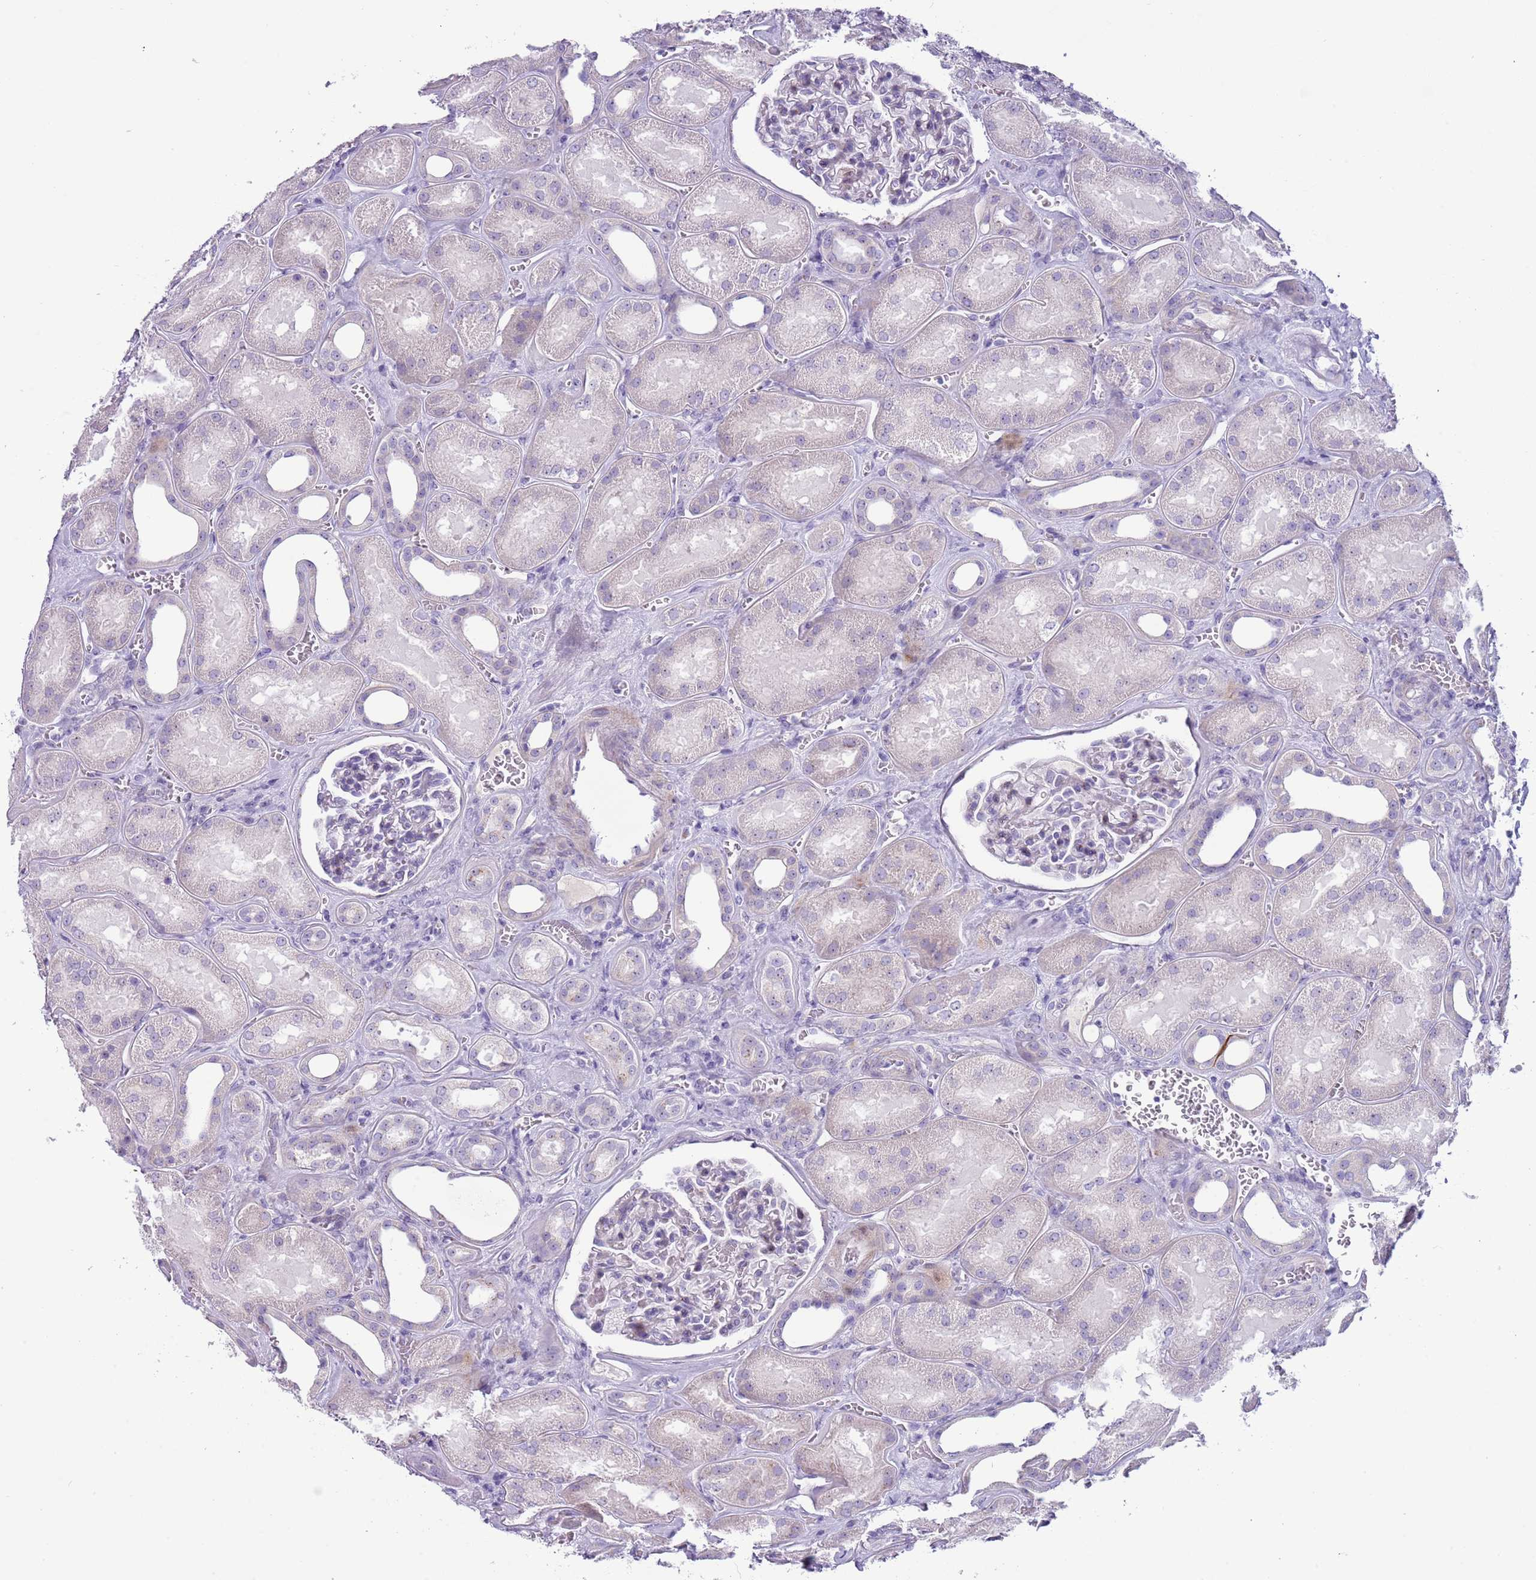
{"staining": {"intensity": "negative", "quantity": "none", "location": "none"}, "tissue": "kidney", "cell_type": "Cells in glomeruli", "image_type": "normal", "snomed": [{"axis": "morphology", "description": "Normal tissue, NOS"}, {"axis": "morphology", "description": "Adenocarcinoma, NOS"}, {"axis": "topography", "description": "Kidney"}], "caption": "Kidney was stained to show a protein in brown. There is no significant positivity in cells in glomeruli. (DAB (3,3'-diaminobenzidine) immunohistochemistry (IHC) with hematoxylin counter stain).", "gene": "NBPF4", "patient": {"sex": "female", "age": 68}}